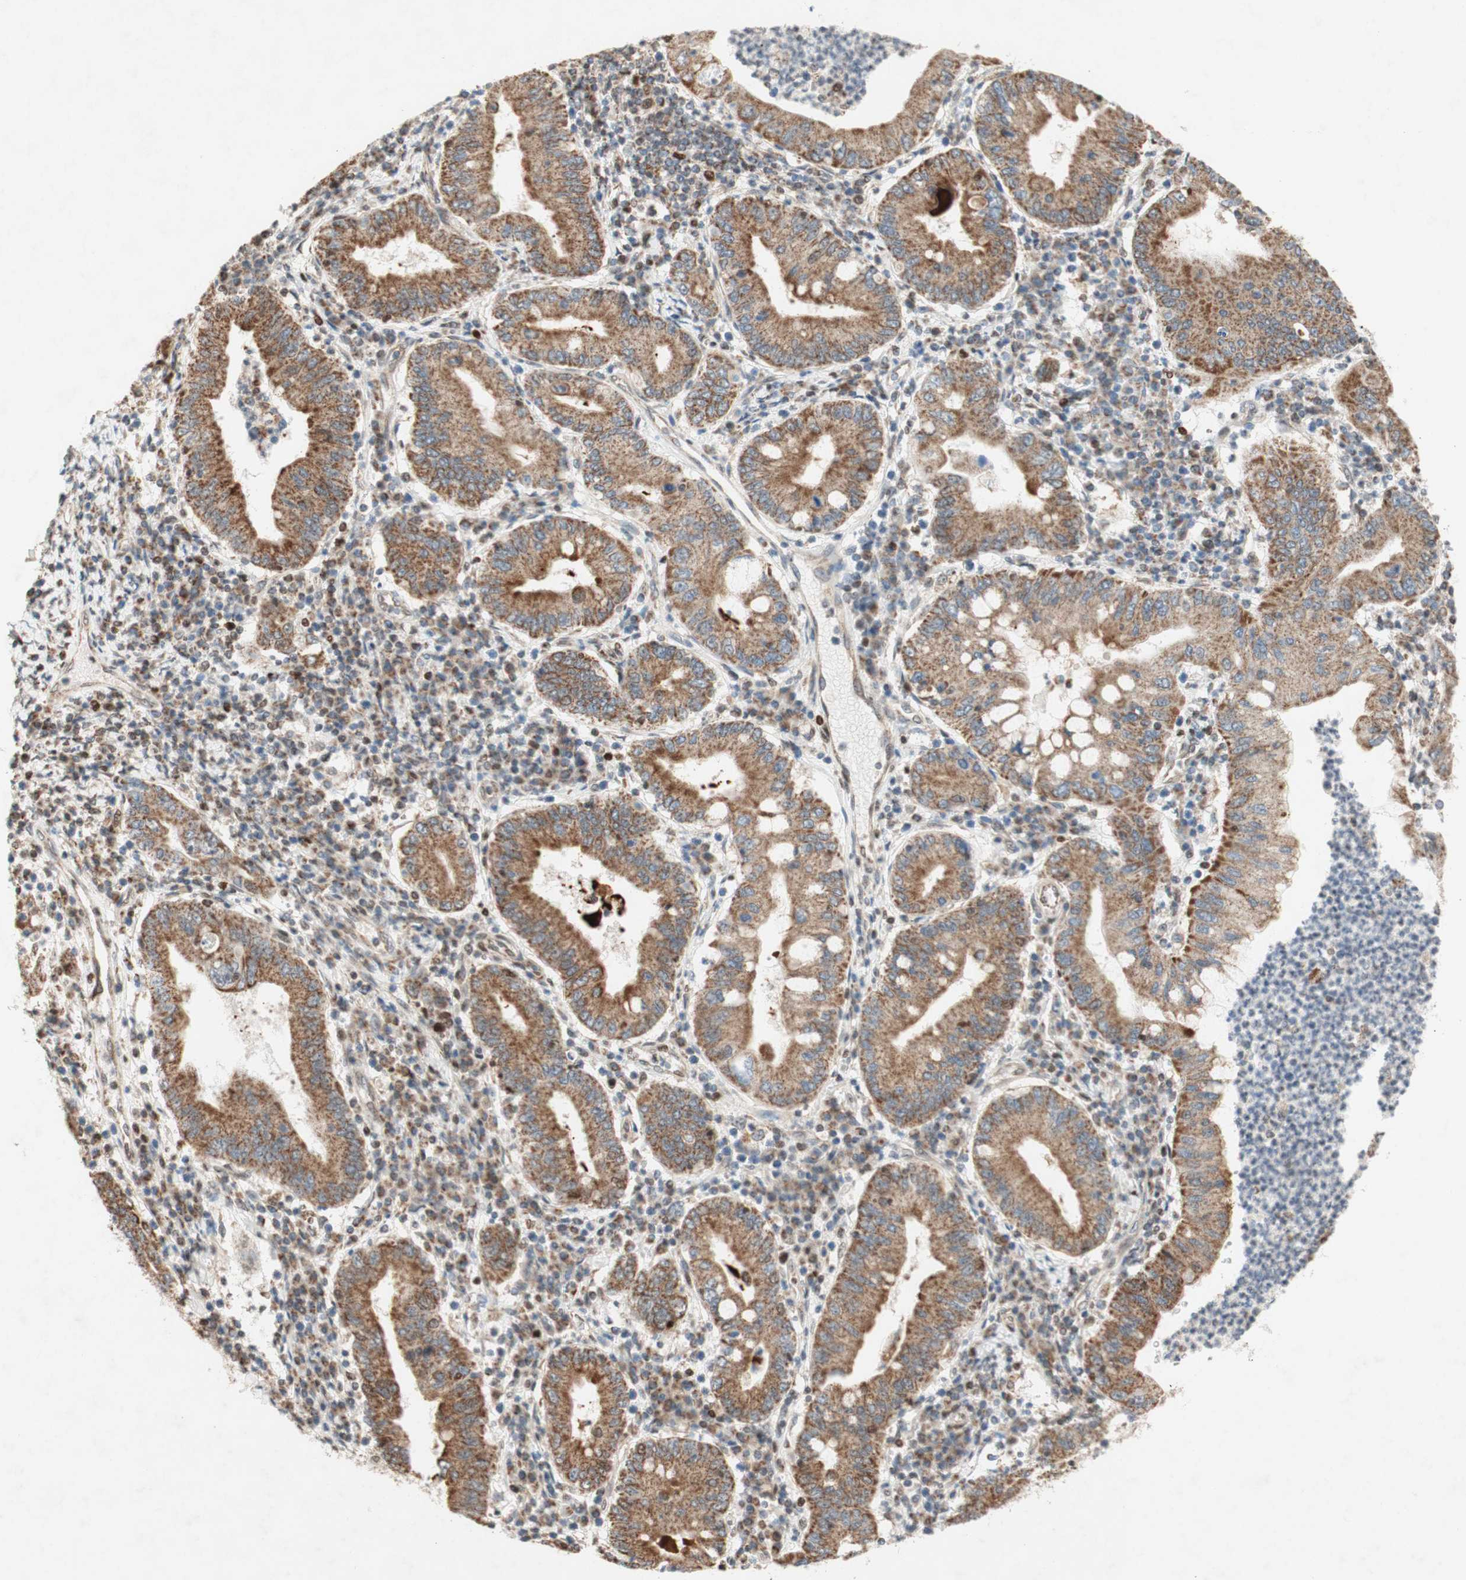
{"staining": {"intensity": "moderate", "quantity": ">75%", "location": "cytoplasmic/membranous"}, "tissue": "stomach cancer", "cell_type": "Tumor cells", "image_type": "cancer", "snomed": [{"axis": "morphology", "description": "Normal tissue, NOS"}, {"axis": "morphology", "description": "Adenocarcinoma, NOS"}, {"axis": "topography", "description": "Esophagus"}, {"axis": "topography", "description": "Stomach, upper"}, {"axis": "topography", "description": "Peripheral nerve tissue"}], "caption": "Immunohistochemistry (IHC) of human stomach cancer (adenocarcinoma) exhibits medium levels of moderate cytoplasmic/membranous positivity in about >75% of tumor cells.", "gene": "DNMT3A", "patient": {"sex": "male", "age": 62}}